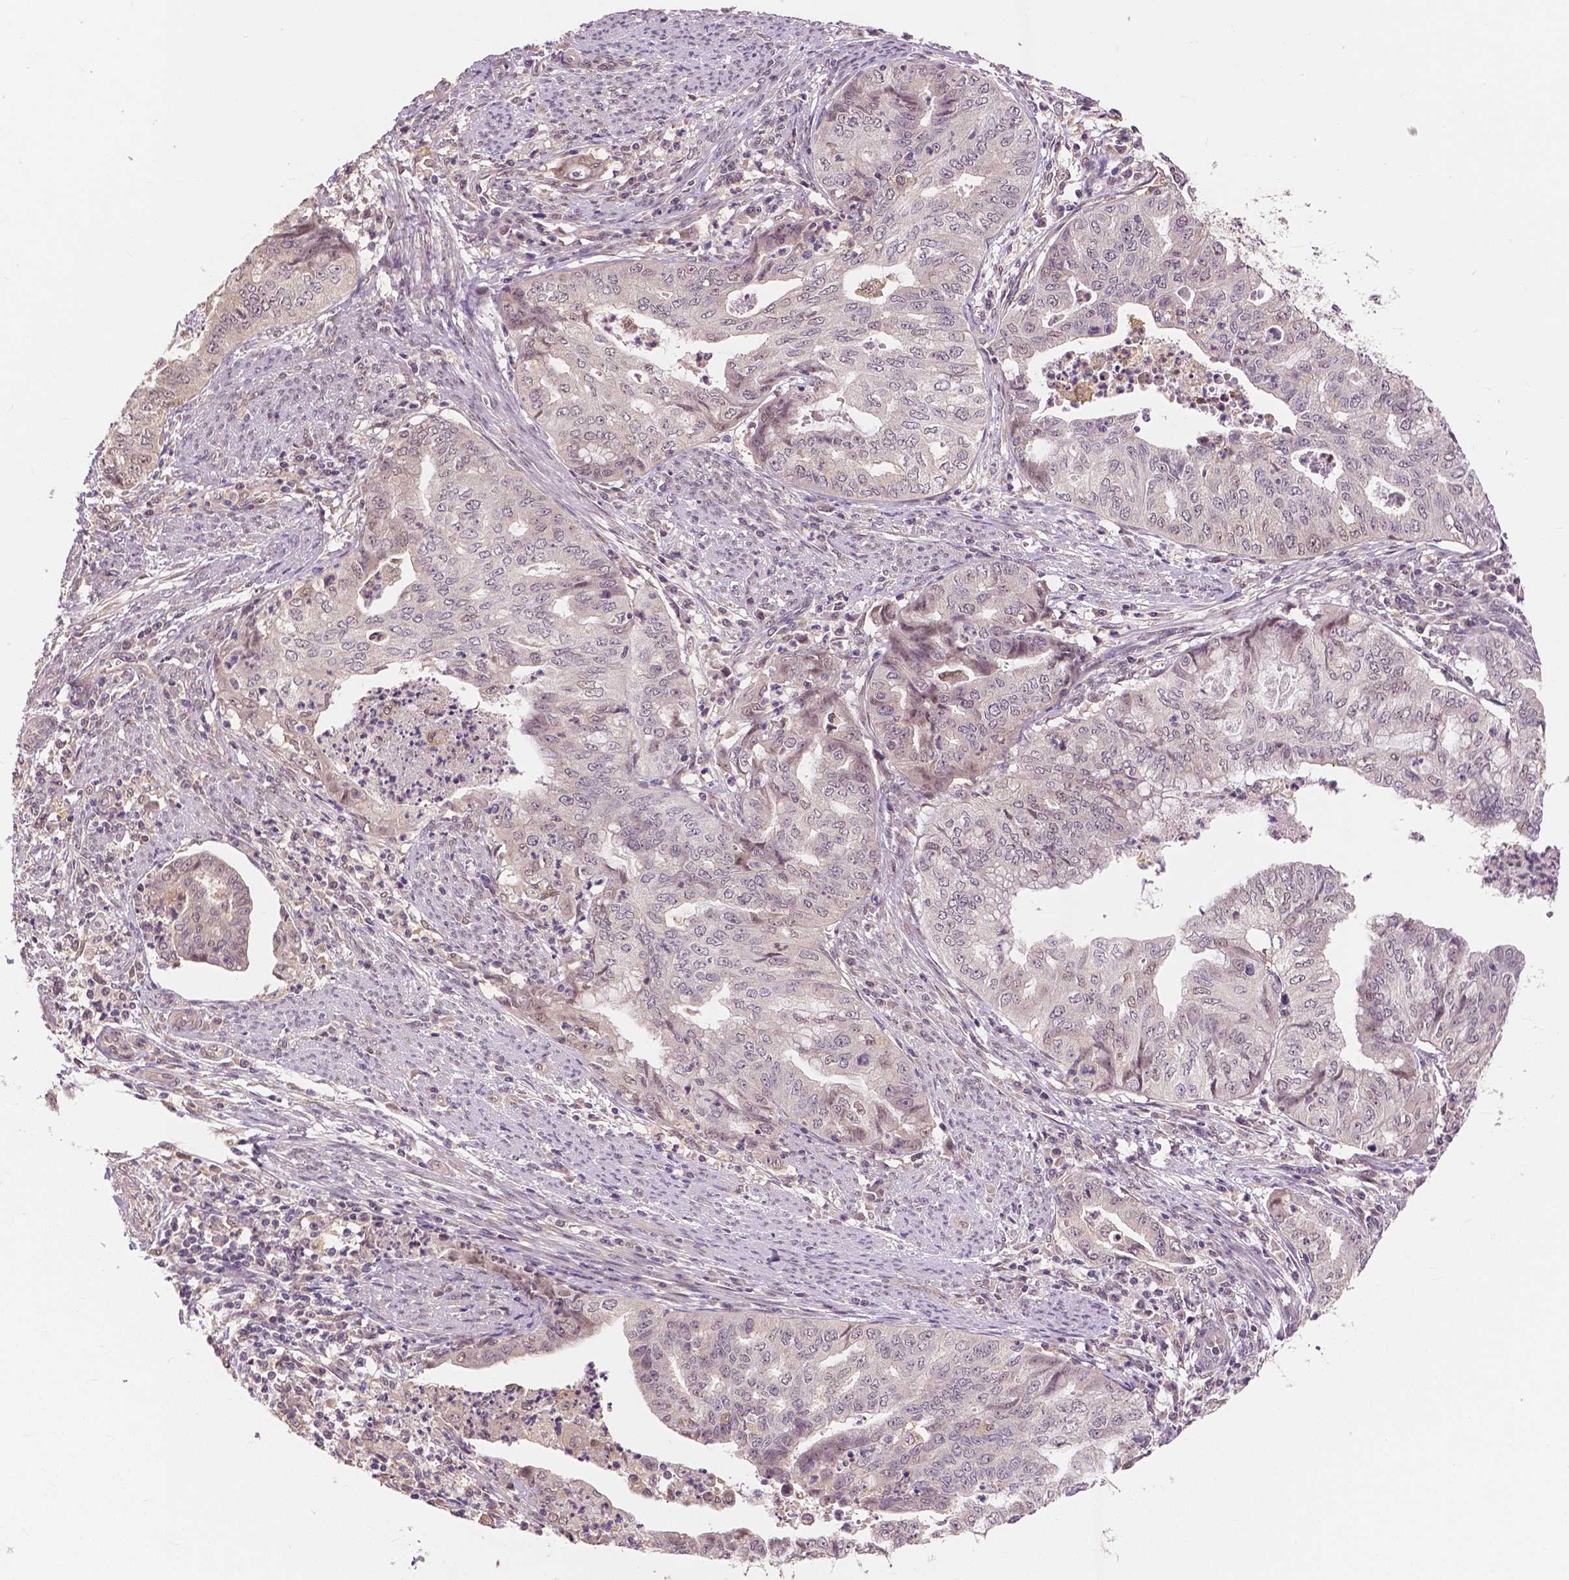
{"staining": {"intensity": "weak", "quantity": "<25%", "location": "nuclear"}, "tissue": "endometrial cancer", "cell_type": "Tumor cells", "image_type": "cancer", "snomed": [{"axis": "morphology", "description": "Adenocarcinoma, NOS"}, {"axis": "topography", "description": "Endometrium"}], "caption": "Immunohistochemistry micrograph of neoplastic tissue: endometrial cancer (adenocarcinoma) stained with DAB reveals no significant protein positivity in tumor cells.", "gene": "MAP1LC3B", "patient": {"sex": "female", "age": 79}}